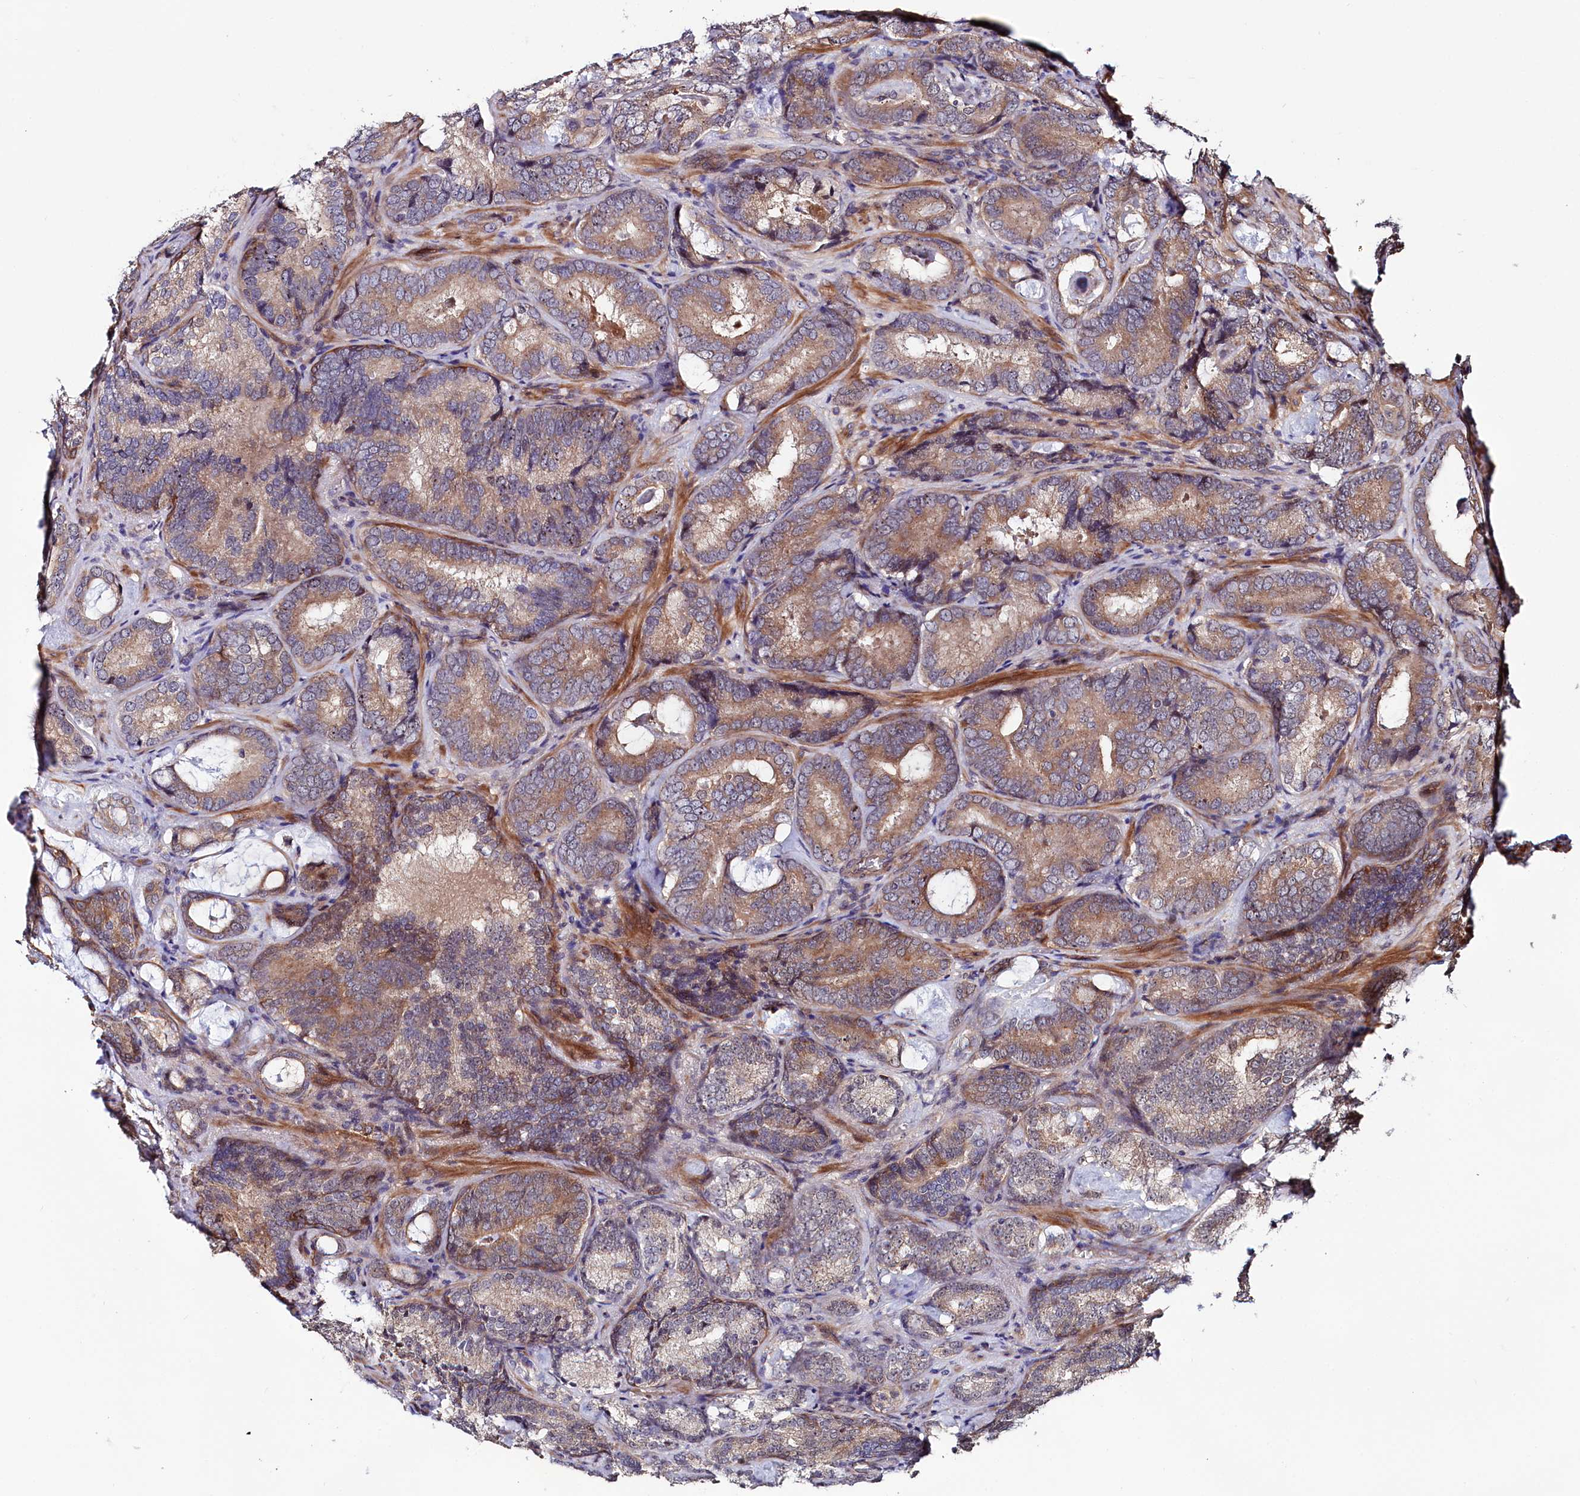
{"staining": {"intensity": "moderate", "quantity": ">75%", "location": "cytoplasmic/membranous"}, "tissue": "prostate cancer", "cell_type": "Tumor cells", "image_type": "cancer", "snomed": [{"axis": "morphology", "description": "Adenocarcinoma, Low grade"}, {"axis": "topography", "description": "Prostate"}], "caption": "Prostate cancer tissue displays moderate cytoplasmic/membranous positivity in about >75% of tumor cells, visualized by immunohistochemistry.", "gene": "NEDD1", "patient": {"sex": "male", "age": 60}}